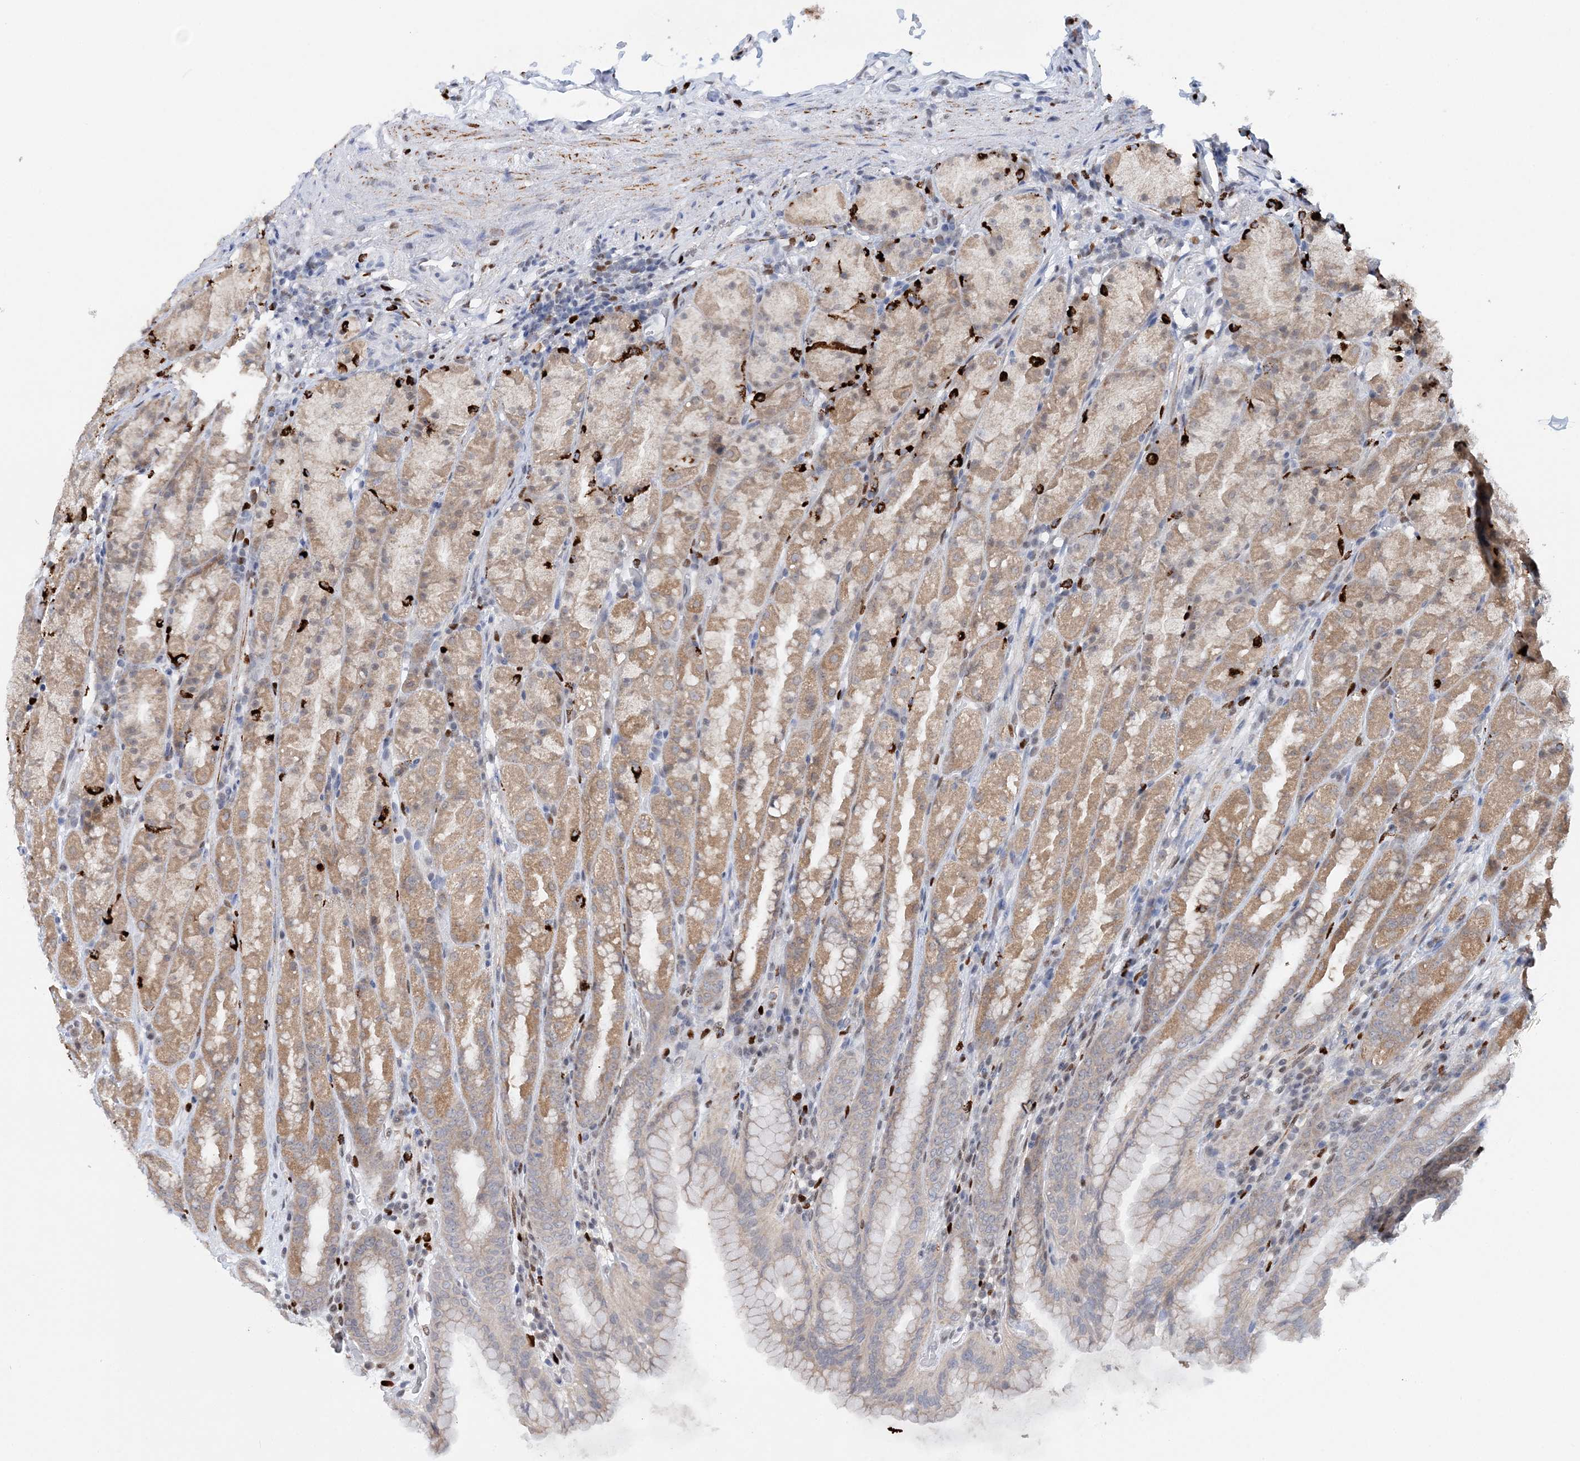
{"staining": {"intensity": "strong", "quantity": "<25%", "location": "cytoplasmic/membranous"}, "tissue": "stomach", "cell_type": "Glandular cells", "image_type": "normal", "snomed": [{"axis": "morphology", "description": "Normal tissue, NOS"}, {"axis": "topography", "description": "Stomach, upper"}], "caption": "Human stomach stained for a protein (brown) reveals strong cytoplasmic/membranous positive staining in about <25% of glandular cells.", "gene": "NIT2", "patient": {"sex": "male", "age": 68}}